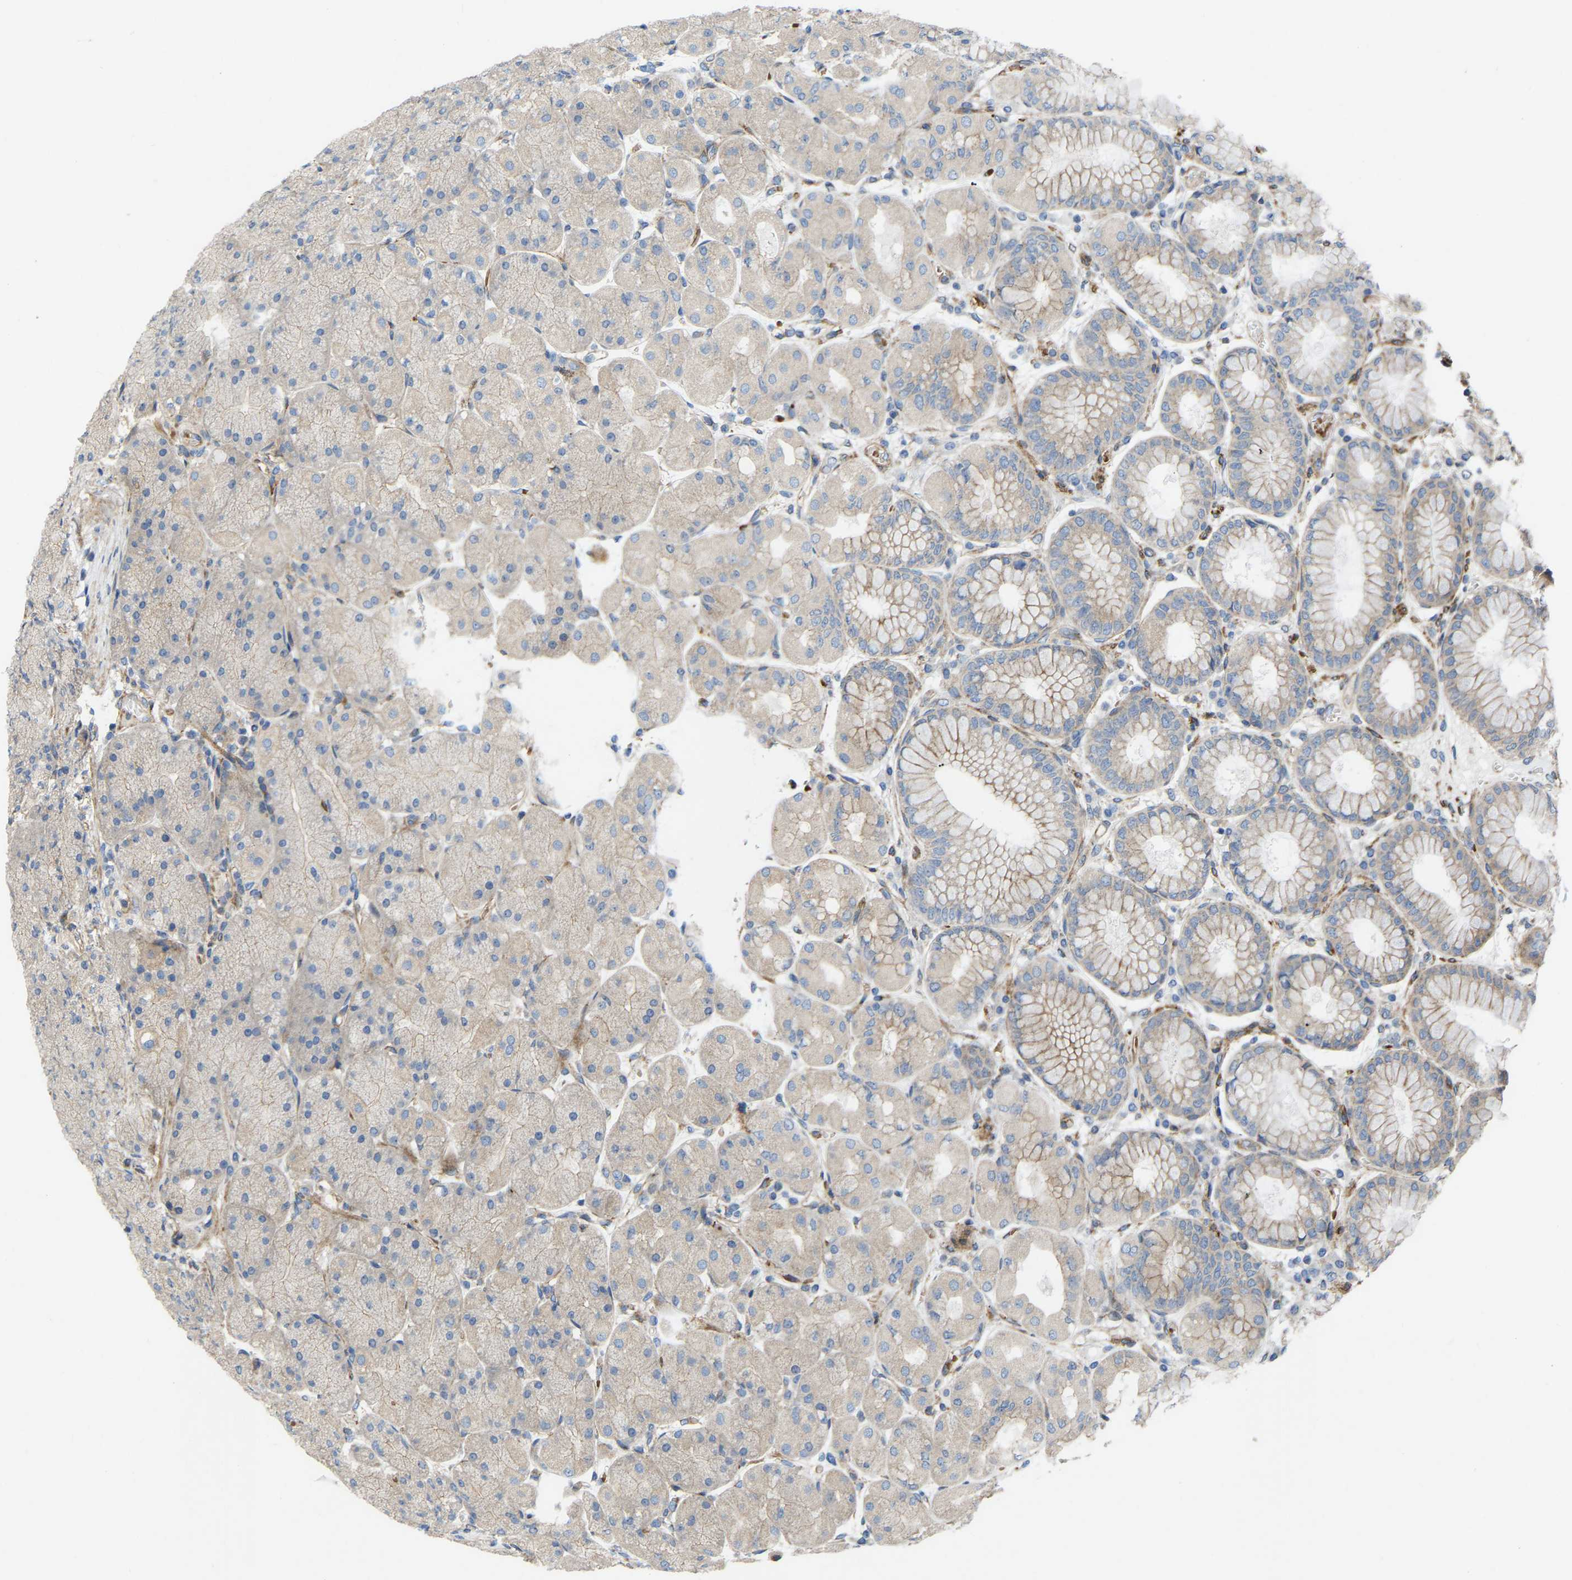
{"staining": {"intensity": "weak", "quantity": "<25%", "location": "cytoplasmic/membranous"}, "tissue": "stomach", "cell_type": "Glandular cells", "image_type": "normal", "snomed": [{"axis": "morphology", "description": "Normal tissue, NOS"}, {"axis": "topography", "description": "Stomach, upper"}], "caption": "Immunohistochemistry micrograph of normal stomach: human stomach stained with DAB demonstrates no significant protein staining in glandular cells. Brightfield microscopy of IHC stained with DAB (3,3'-diaminobenzidine) (brown) and hematoxylin (blue), captured at high magnification.", "gene": "TOR1B", "patient": {"sex": "female", "age": 56}}